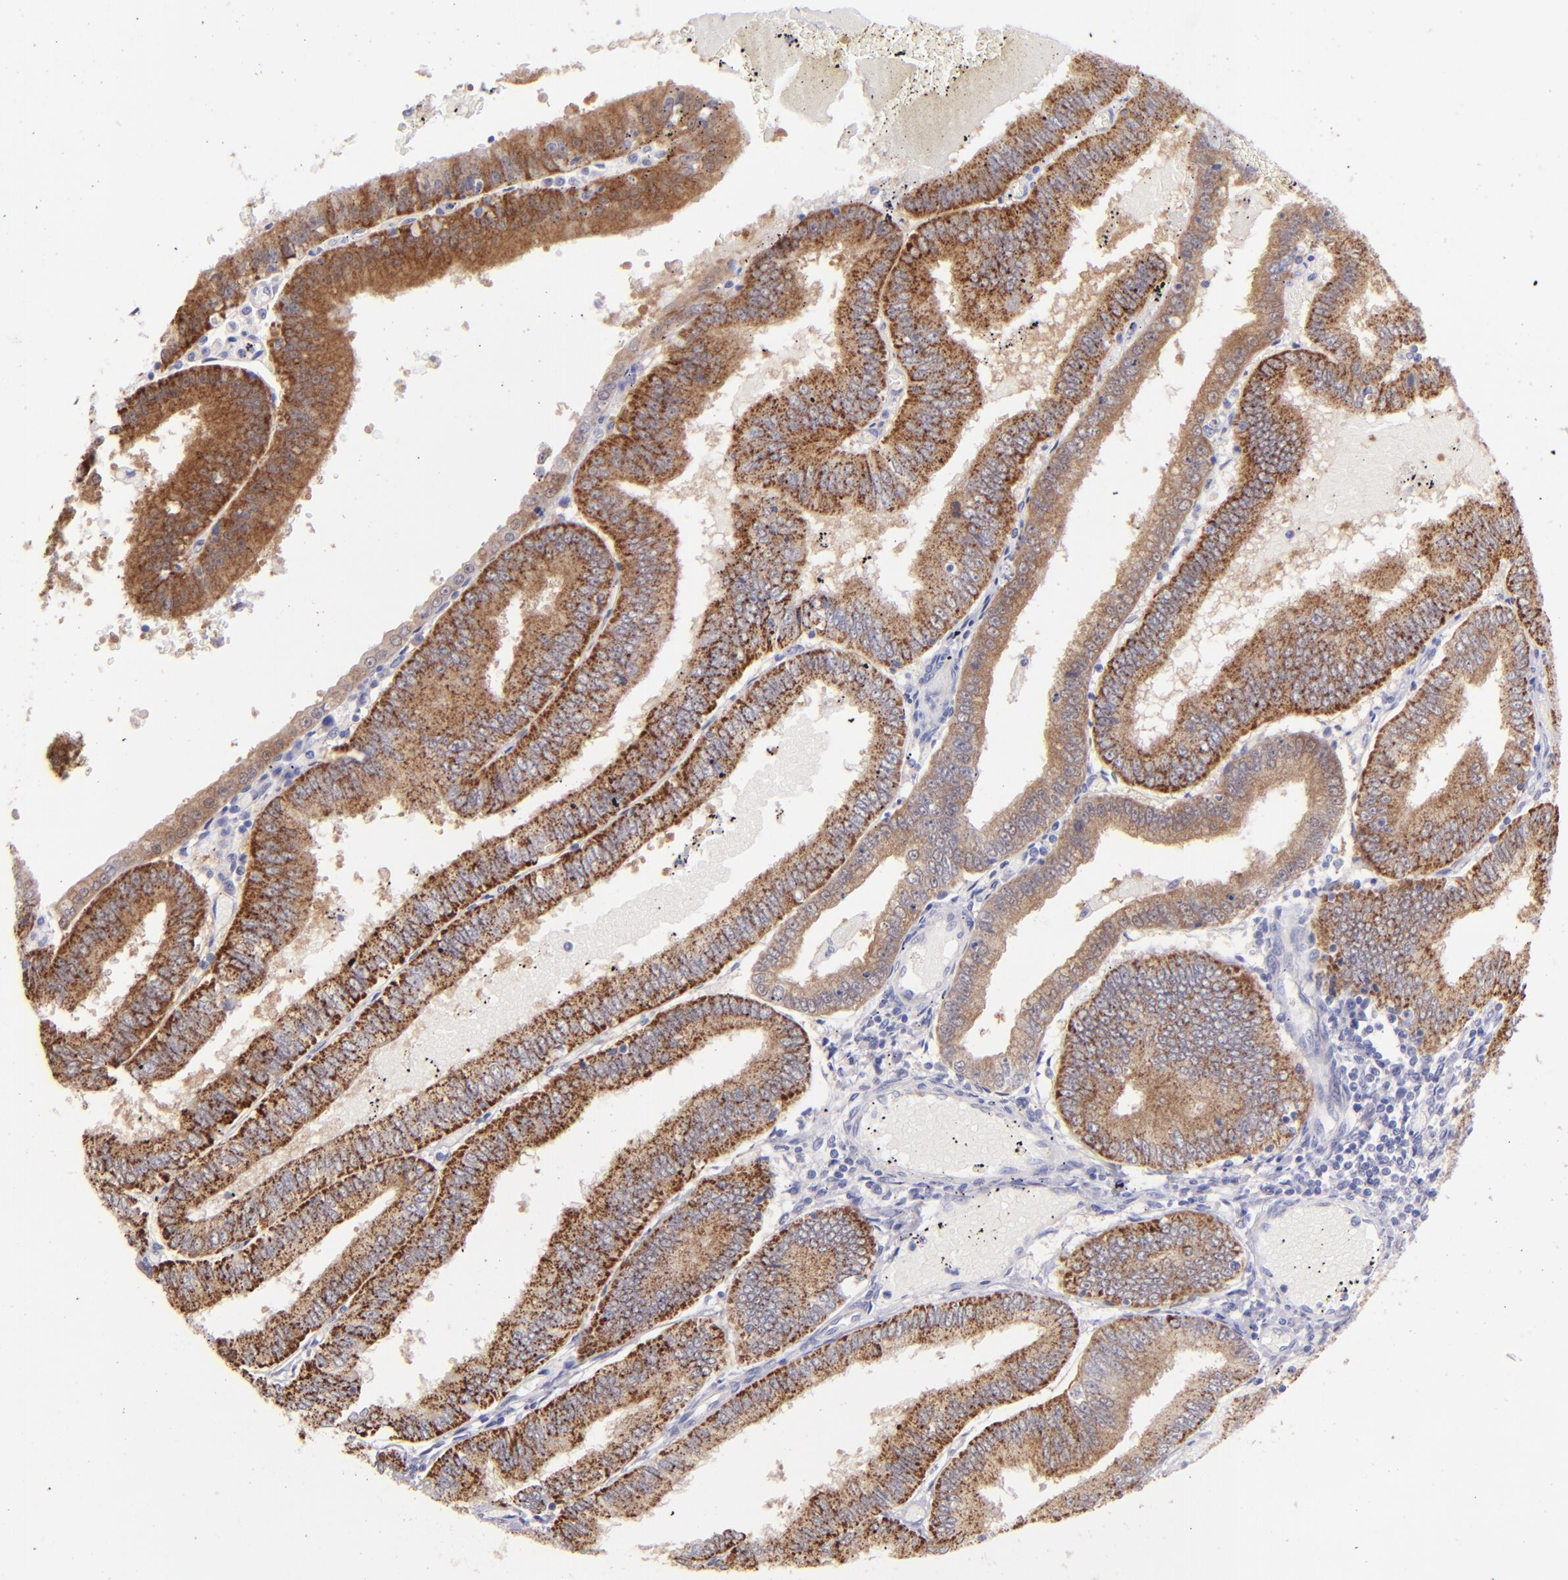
{"staining": {"intensity": "moderate", "quantity": ">75%", "location": "cytoplasmic/membranous"}, "tissue": "endometrial cancer", "cell_type": "Tumor cells", "image_type": "cancer", "snomed": [{"axis": "morphology", "description": "Adenocarcinoma, NOS"}, {"axis": "topography", "description": "Endometrium"}], "caption": "Moderate cytoplasmic/membranous positivity is appreciated in approximately >75% of tumor cells in endometrial adenocarcinoma.", "gene": "SH2D4A", "patient": {"sex": "female", "age": 66}}